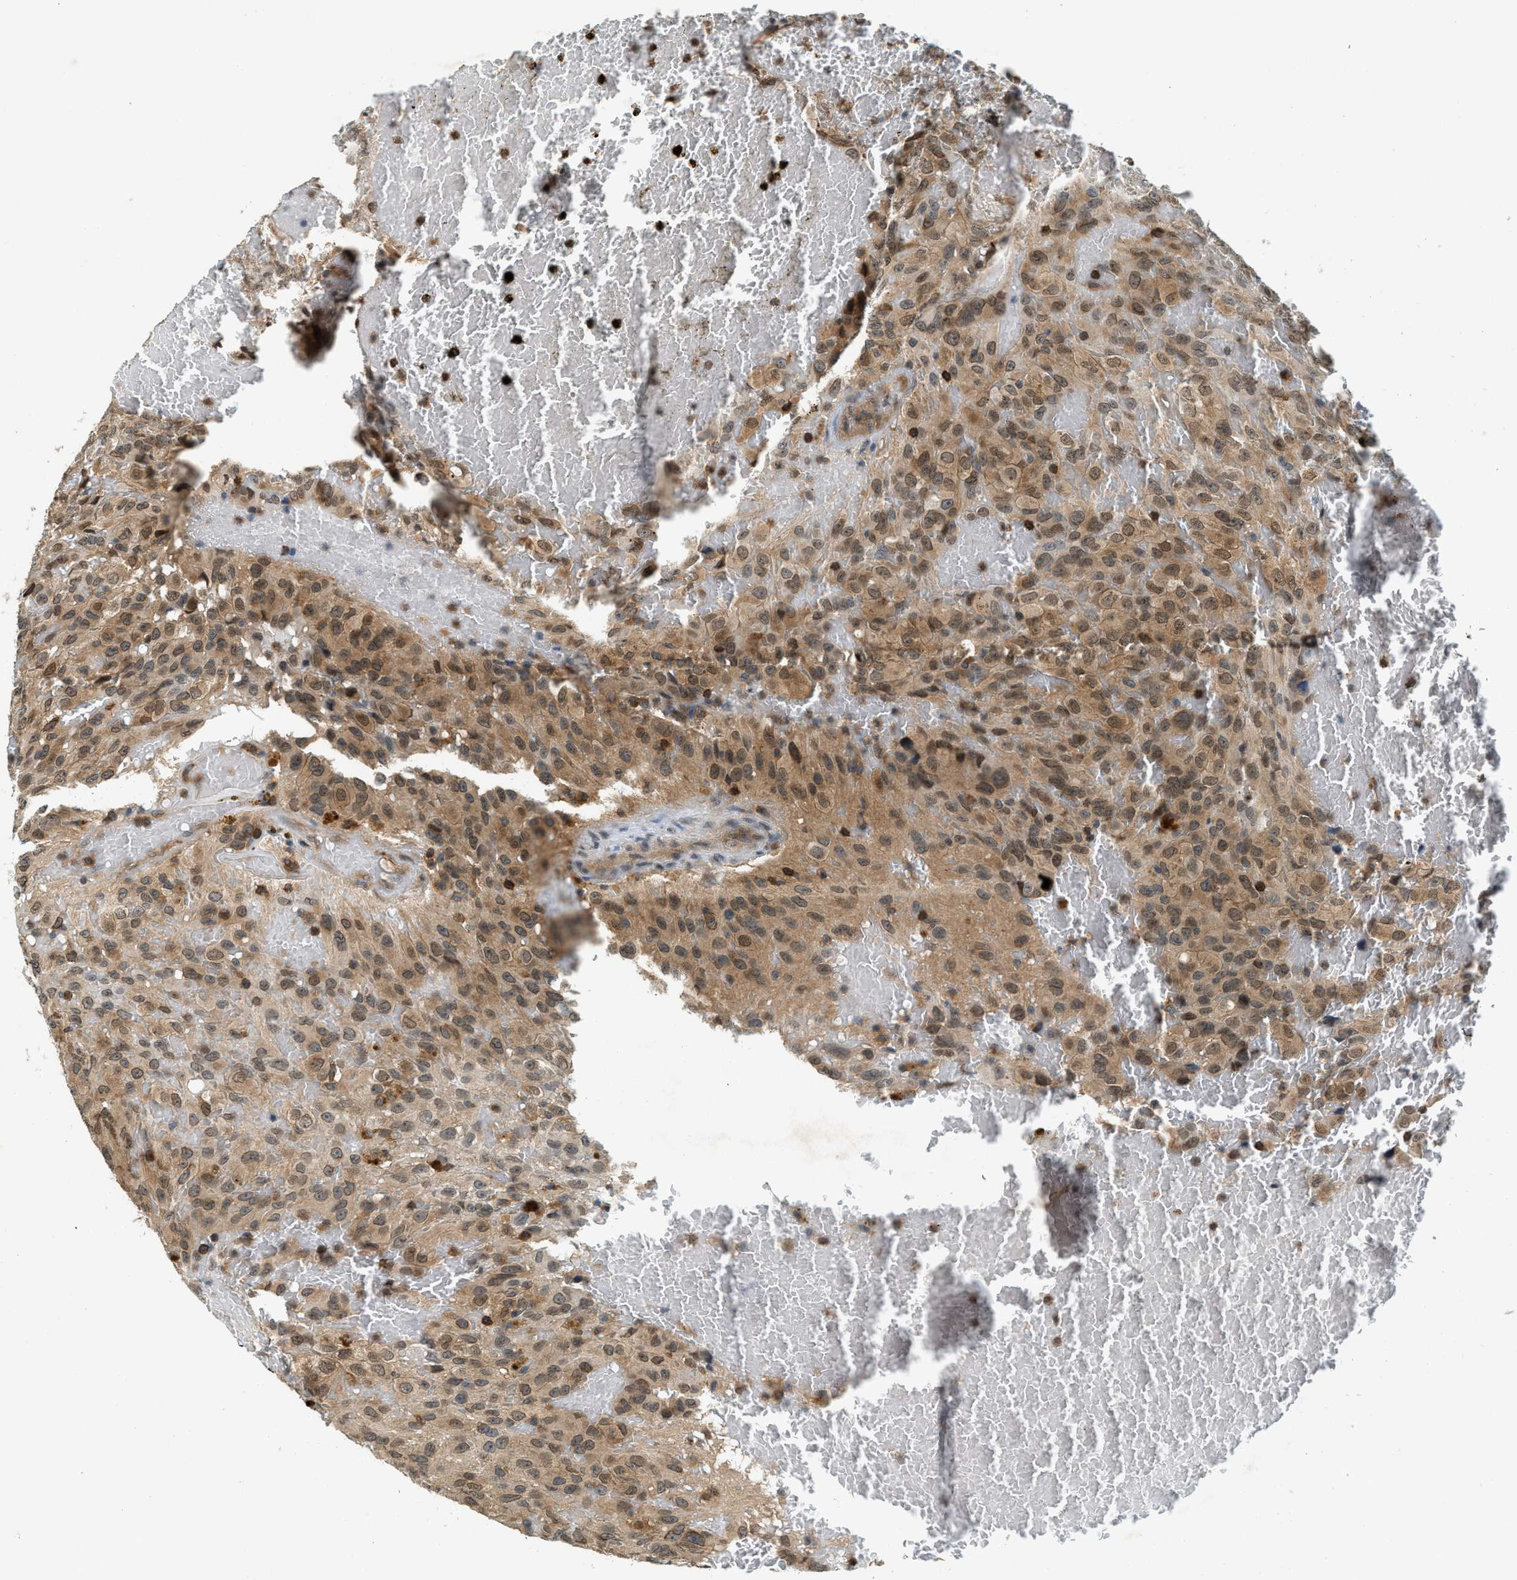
{"staining": {"intensity": "moderate", "quantity": ">75%", "location": "cytoplasmic/membranous,nuclear"}, "tissue": "glioma", "cell_type": "Tumor cells", "image_type": "cancer", "snomed": [{"axis": "morphology", "description": "Glioma, malignant, High grade"}, {"axis": "topography", "description": "Brain"}], "caption": "DAB (3,3'-diaminobenzidine) immunohistochemical staining of human high-grade glioma (malignant) displays moderate cytoplasmic/membranous and nuclear protein staining in about >75% of tumor cells. Nuclei are stained in blue.", "gene": "GMPPB", "patient": {"sex": "male", "age": 32}}